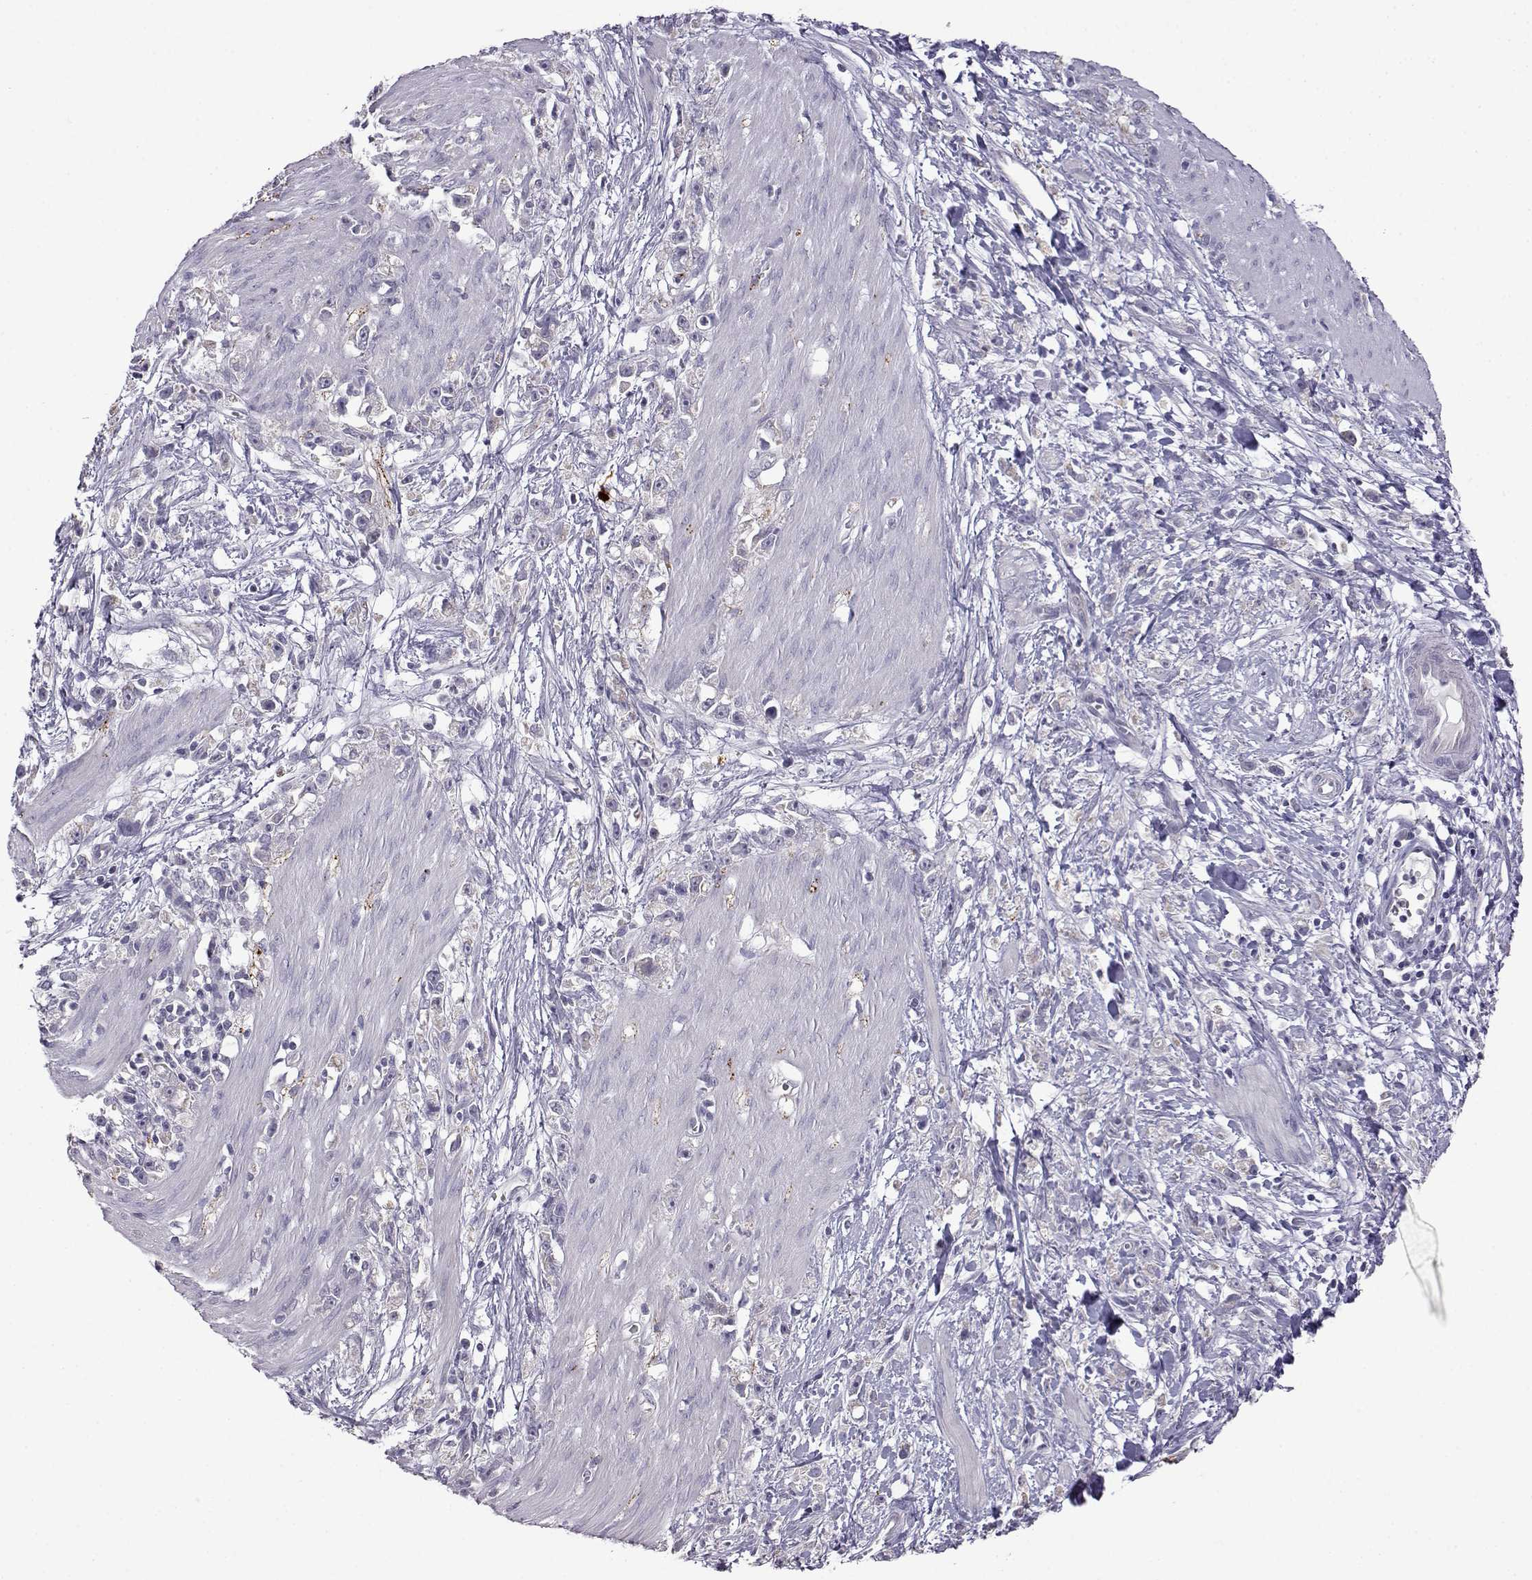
{"staining": {"intensity": "negative", "quantity": "none", "location": "none"}, "tissue": "stomach cancer", "cell_type": "Tumor cells", "image_type": "cancer", "snomed": [{"axis": "morphology", "description": "Adenocarcinoma, NOS"}, {"axis": "topography", "description": "Stomach"}], "caption": "IHC of human stomach adenocarcinoma exhibits no positivity in tumor cells. The staining was performed using DAB (3,3'-diaminobenzidine) to visualize the protein expression in brown, while the nuclei were stained in blue with hematoxylin (Magnification: 20x).", "gene": "VGF", "patient": {"sex": "female", "age": 59}}